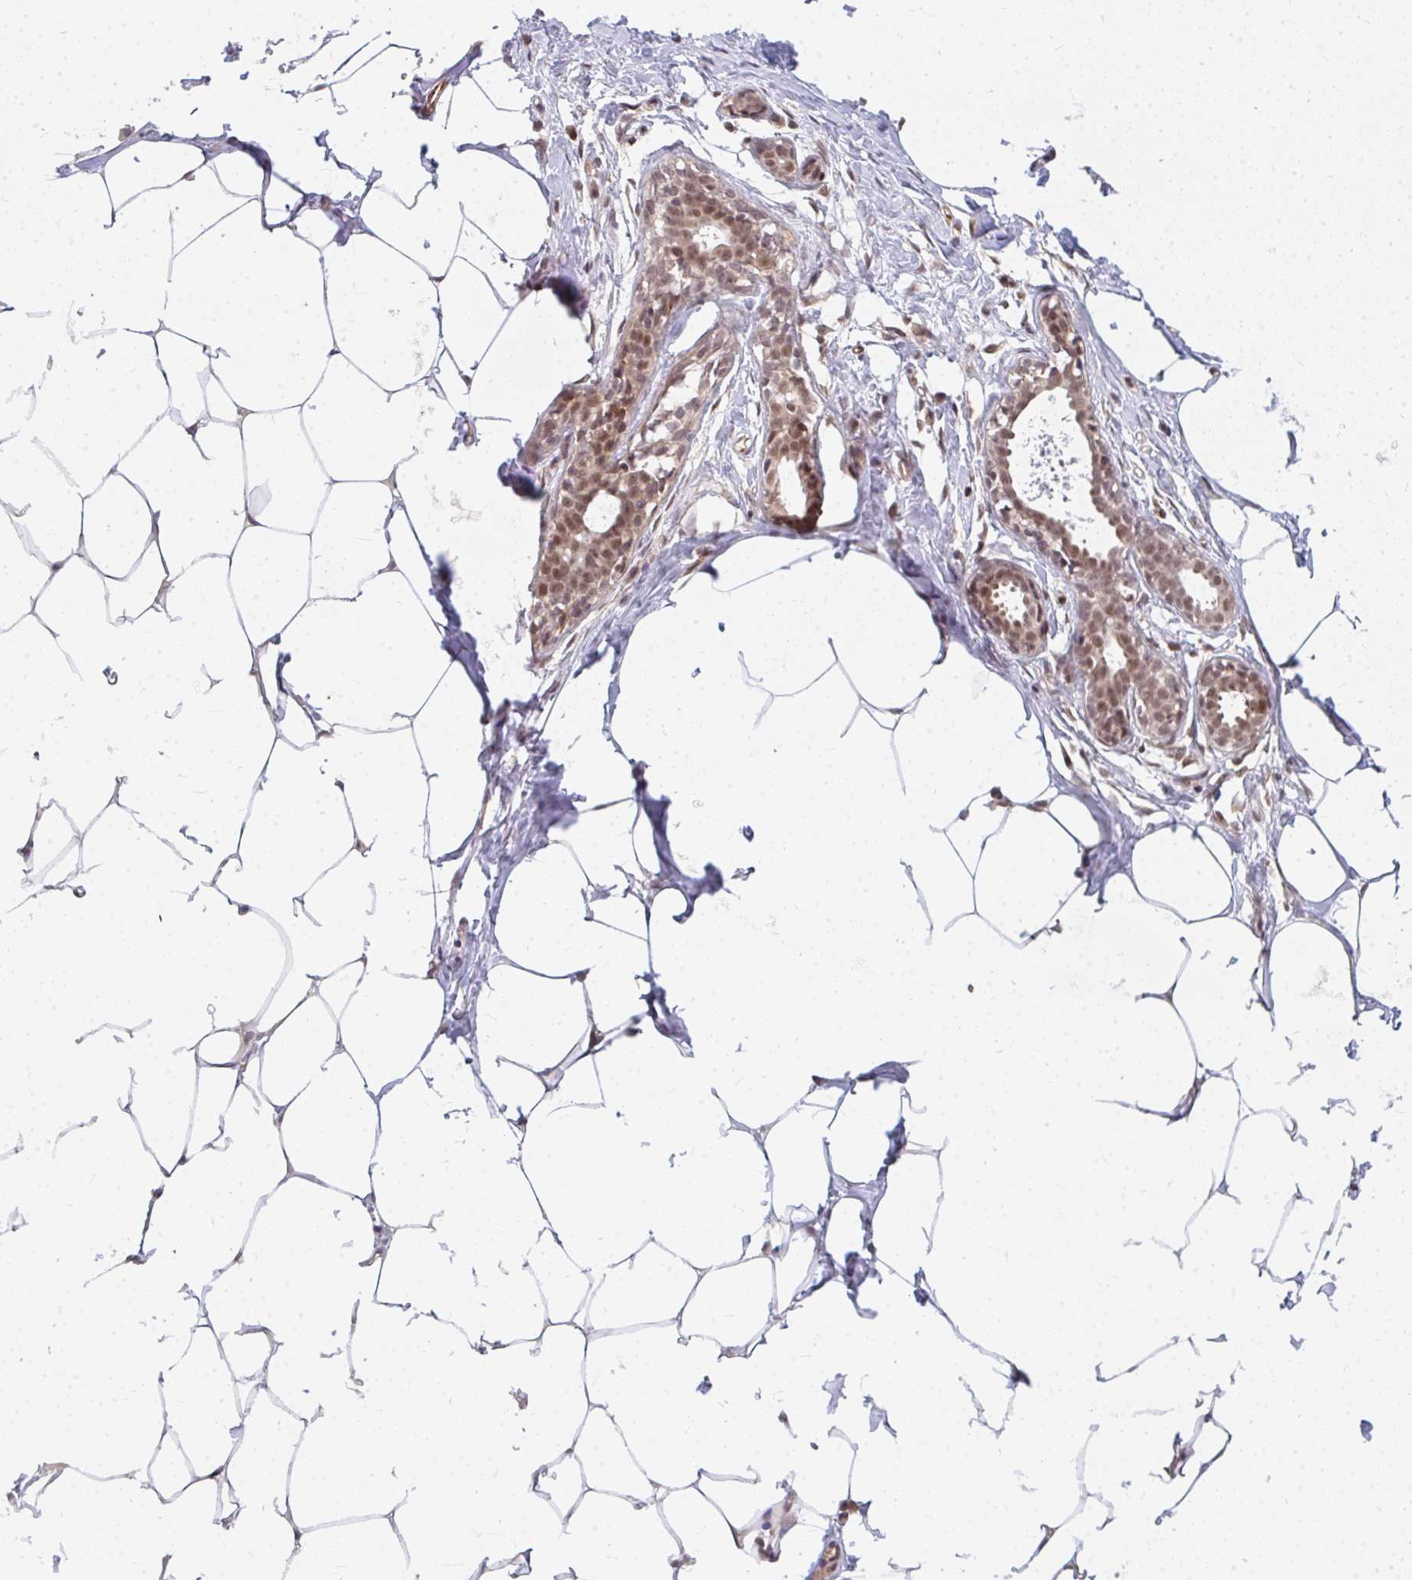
{"staining": {"intensity": "negative", "quantity": "none", "location": "none"}, "tissue": "breast", "cell_type": "Adipocytes", "image_type": "normal", "snomed": [{"axis": "morphology", "description": "Normal tissue, NOS"}, {"axis": "topography", "description": "Breast"}], "caption": "Adipocytes are negative for brown protein staining in unremarkable breast. The staining was performed using DAB (3,3'-diaminobenzidine) to visualize the protein expression in brown, while the nuclei were stained in blue with hematoxylin (Magnification: 20x).", "gene": "GTF3C6", "patient": {"sex": "female", "age": 27}}